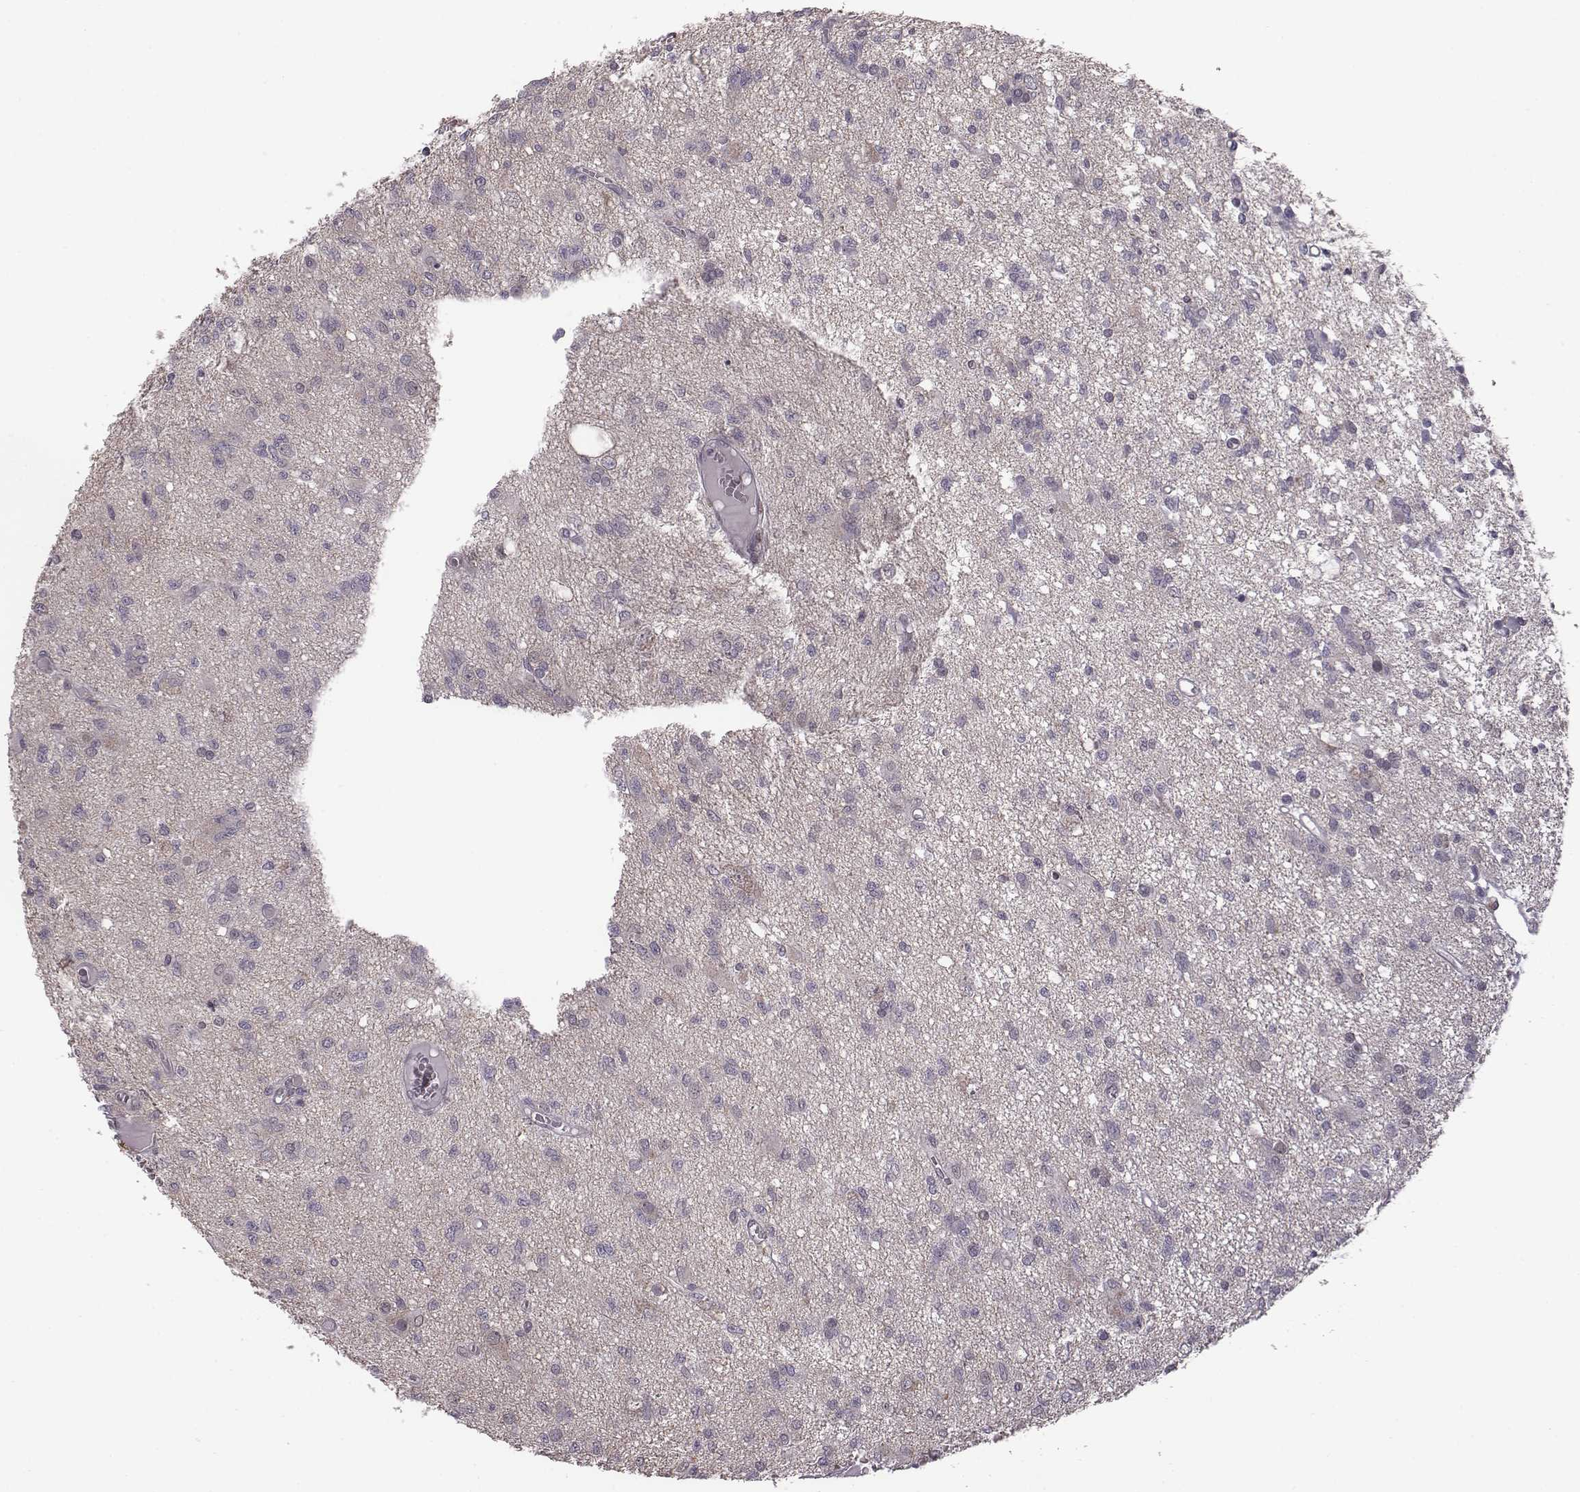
{"staining": {"intensity": "negative", "quantity": "none", "location": "none"}, "tissue": "glioma", "cell_type": "Tumor cells", "image_type": "cancer", "snomed": [{"axis": "morphology", "description": "Glioma, malignant, Low grade"}, {"axis": "topography", "description": "Brain"}], "caption": "DAB immunohistochemical staining of human malignant glioma (low-grade) reveals no significant expression in tumor cells. Nuclei are stained in blue.", "gene": "BICDL1", "patient": {"sex": "male", "age": 64}}